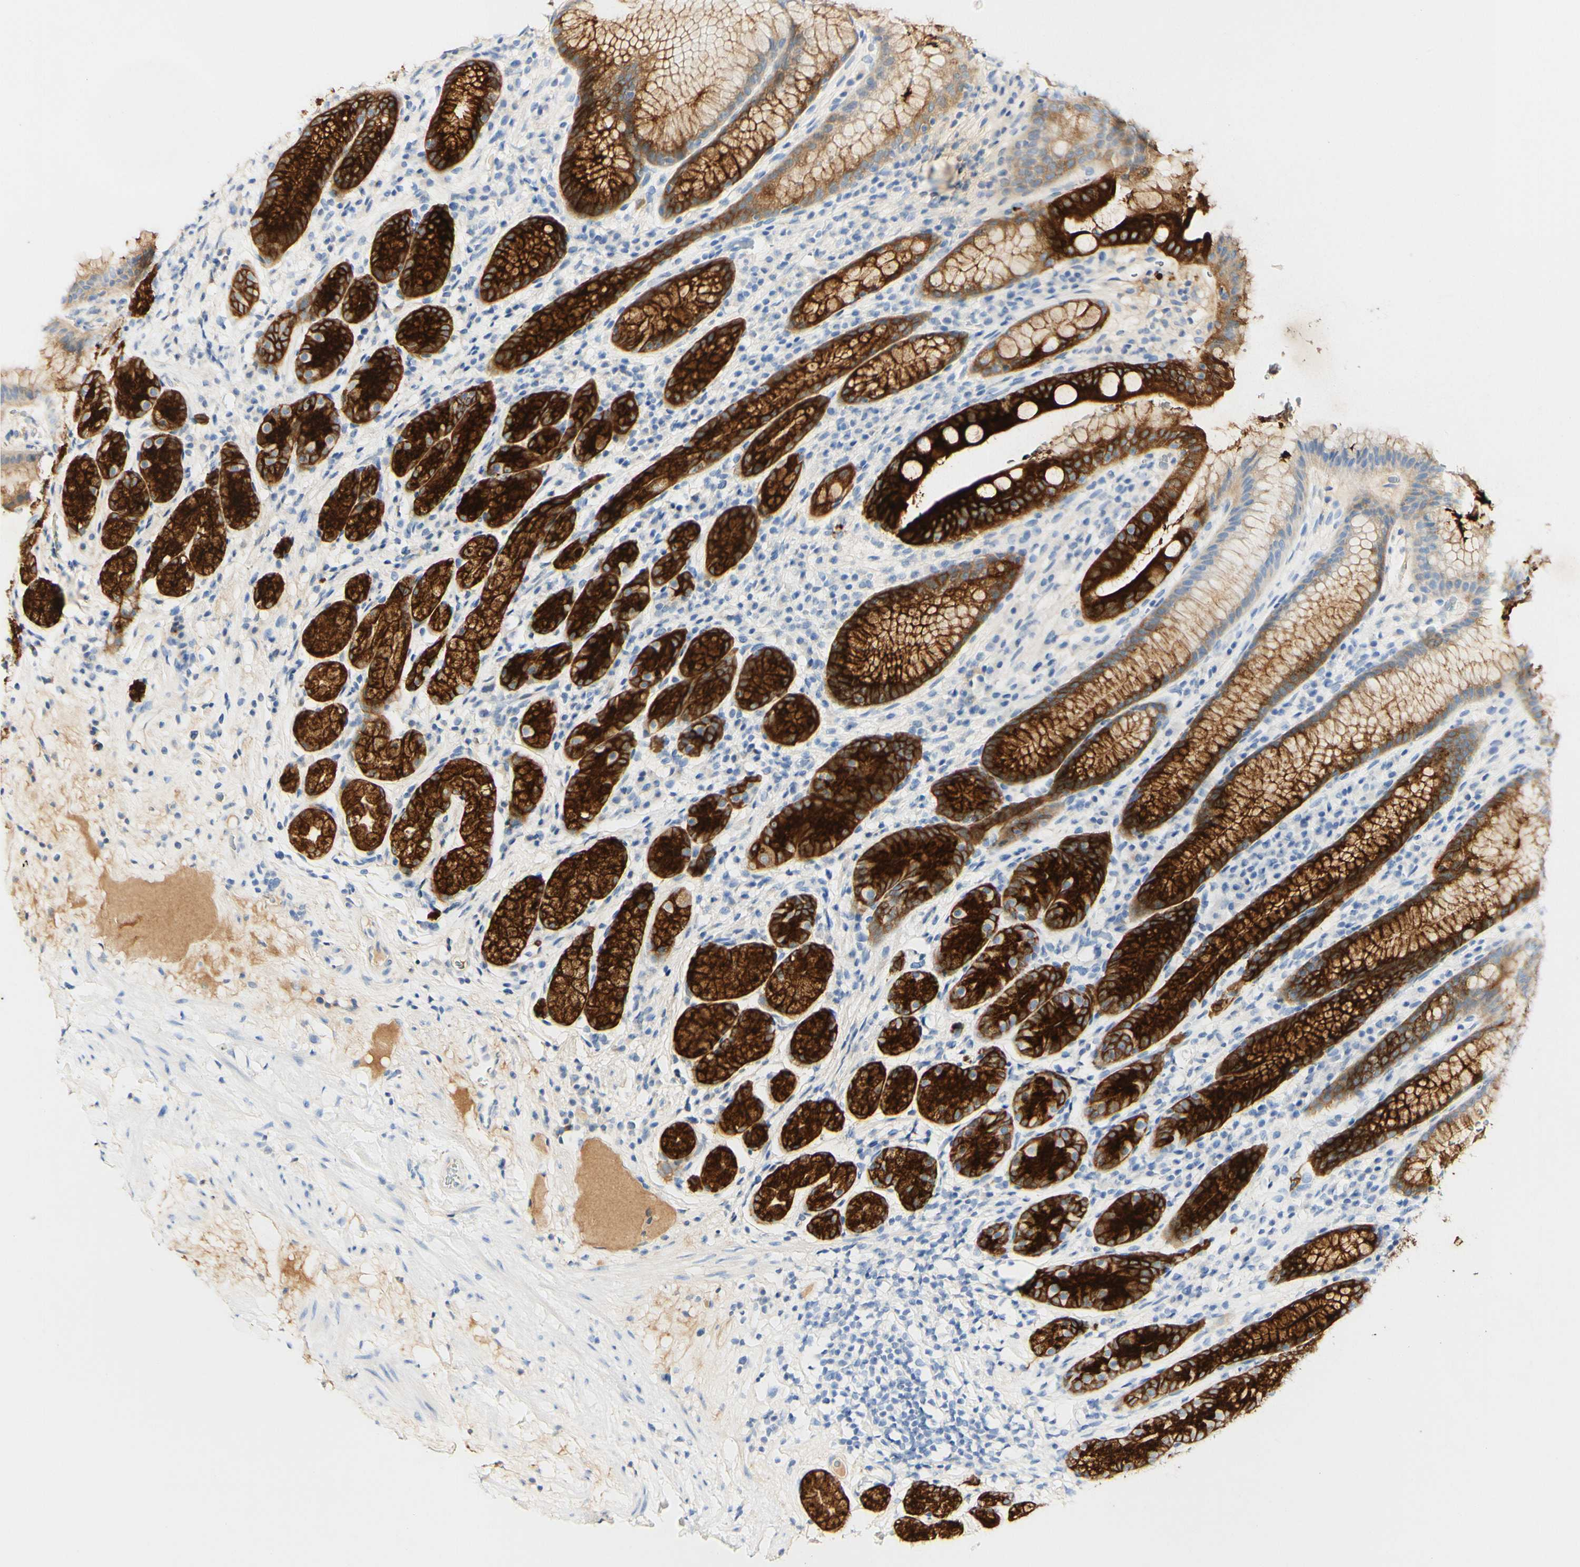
{"staining": {"intensity": "strong", "quantity": ">75%", "location": "cytoplasmic/membranous"}, "tissue": "stomach", "cell_type": "Glandular cells", "image_type": "normal", "snomed": [{"axis": "morphology", "description": "Normal tissue, NOS"}, {"axis": "topography", "description": "Stomach, lower"}], "caption": "A micrograph of stomach stained for a protein exhibits strong cytoplasmic/membranous brown staining in glandular cells. Nuclei are stained in blue.", "gene": "PIGR", "patient": {"sex": "male", "age": 52}}